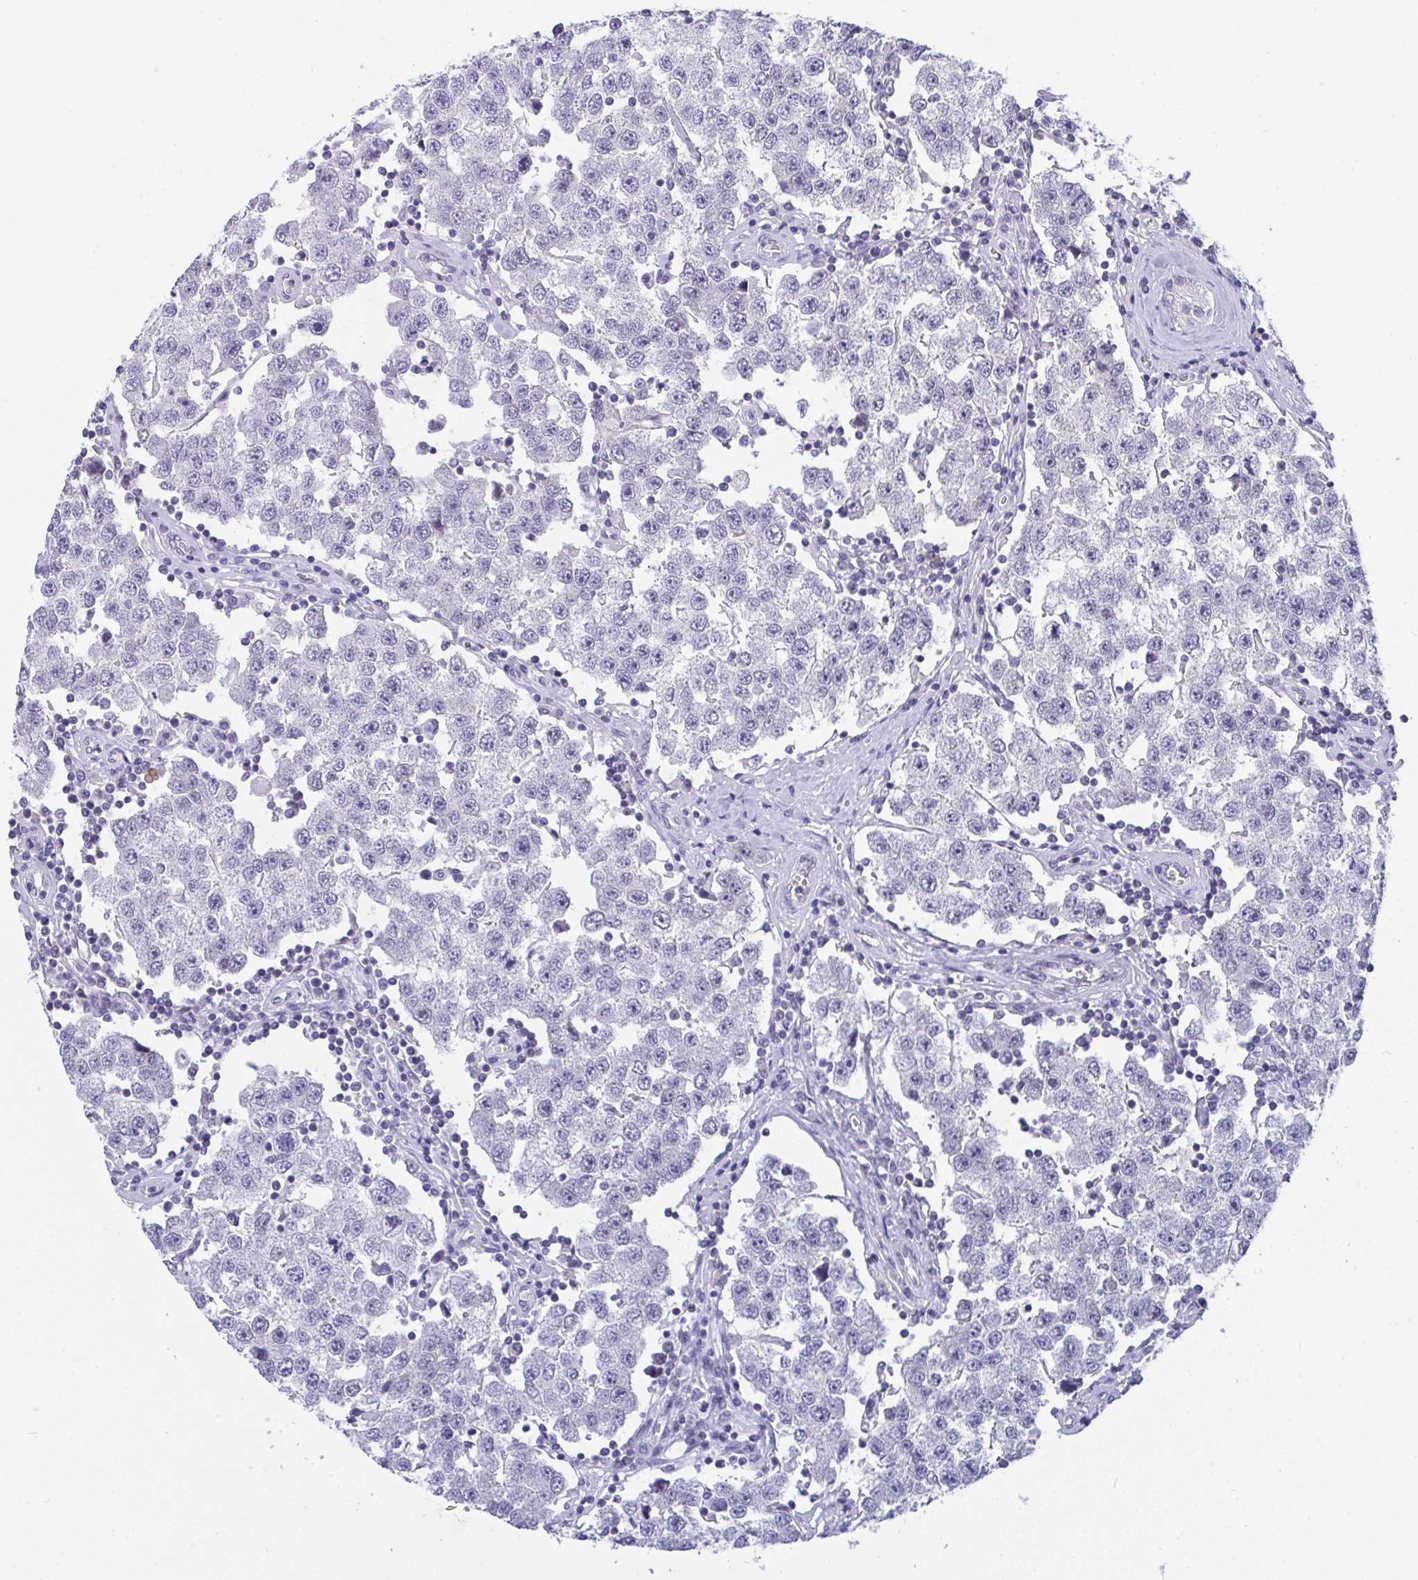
{"staining": {"intensity": "negative", "quantity": "none", "location": "none"}, "tissue": "testis cancer", "cell_type": "Tumor cells", "image_type": "cancer", "snomed": [{"axis": "morphology", "description": "Seminoma, NOS"}, {"axis": "topography", "description": "Testis"}], "caption": "Immunohistochemistry micrograph of testis cancer stained for a protein (brown), which exhibits no staining in tumor cells. Nuclei are stained in blue.", "gene": "BMAL2", "patient": {"sex": "male", "age": 34}}